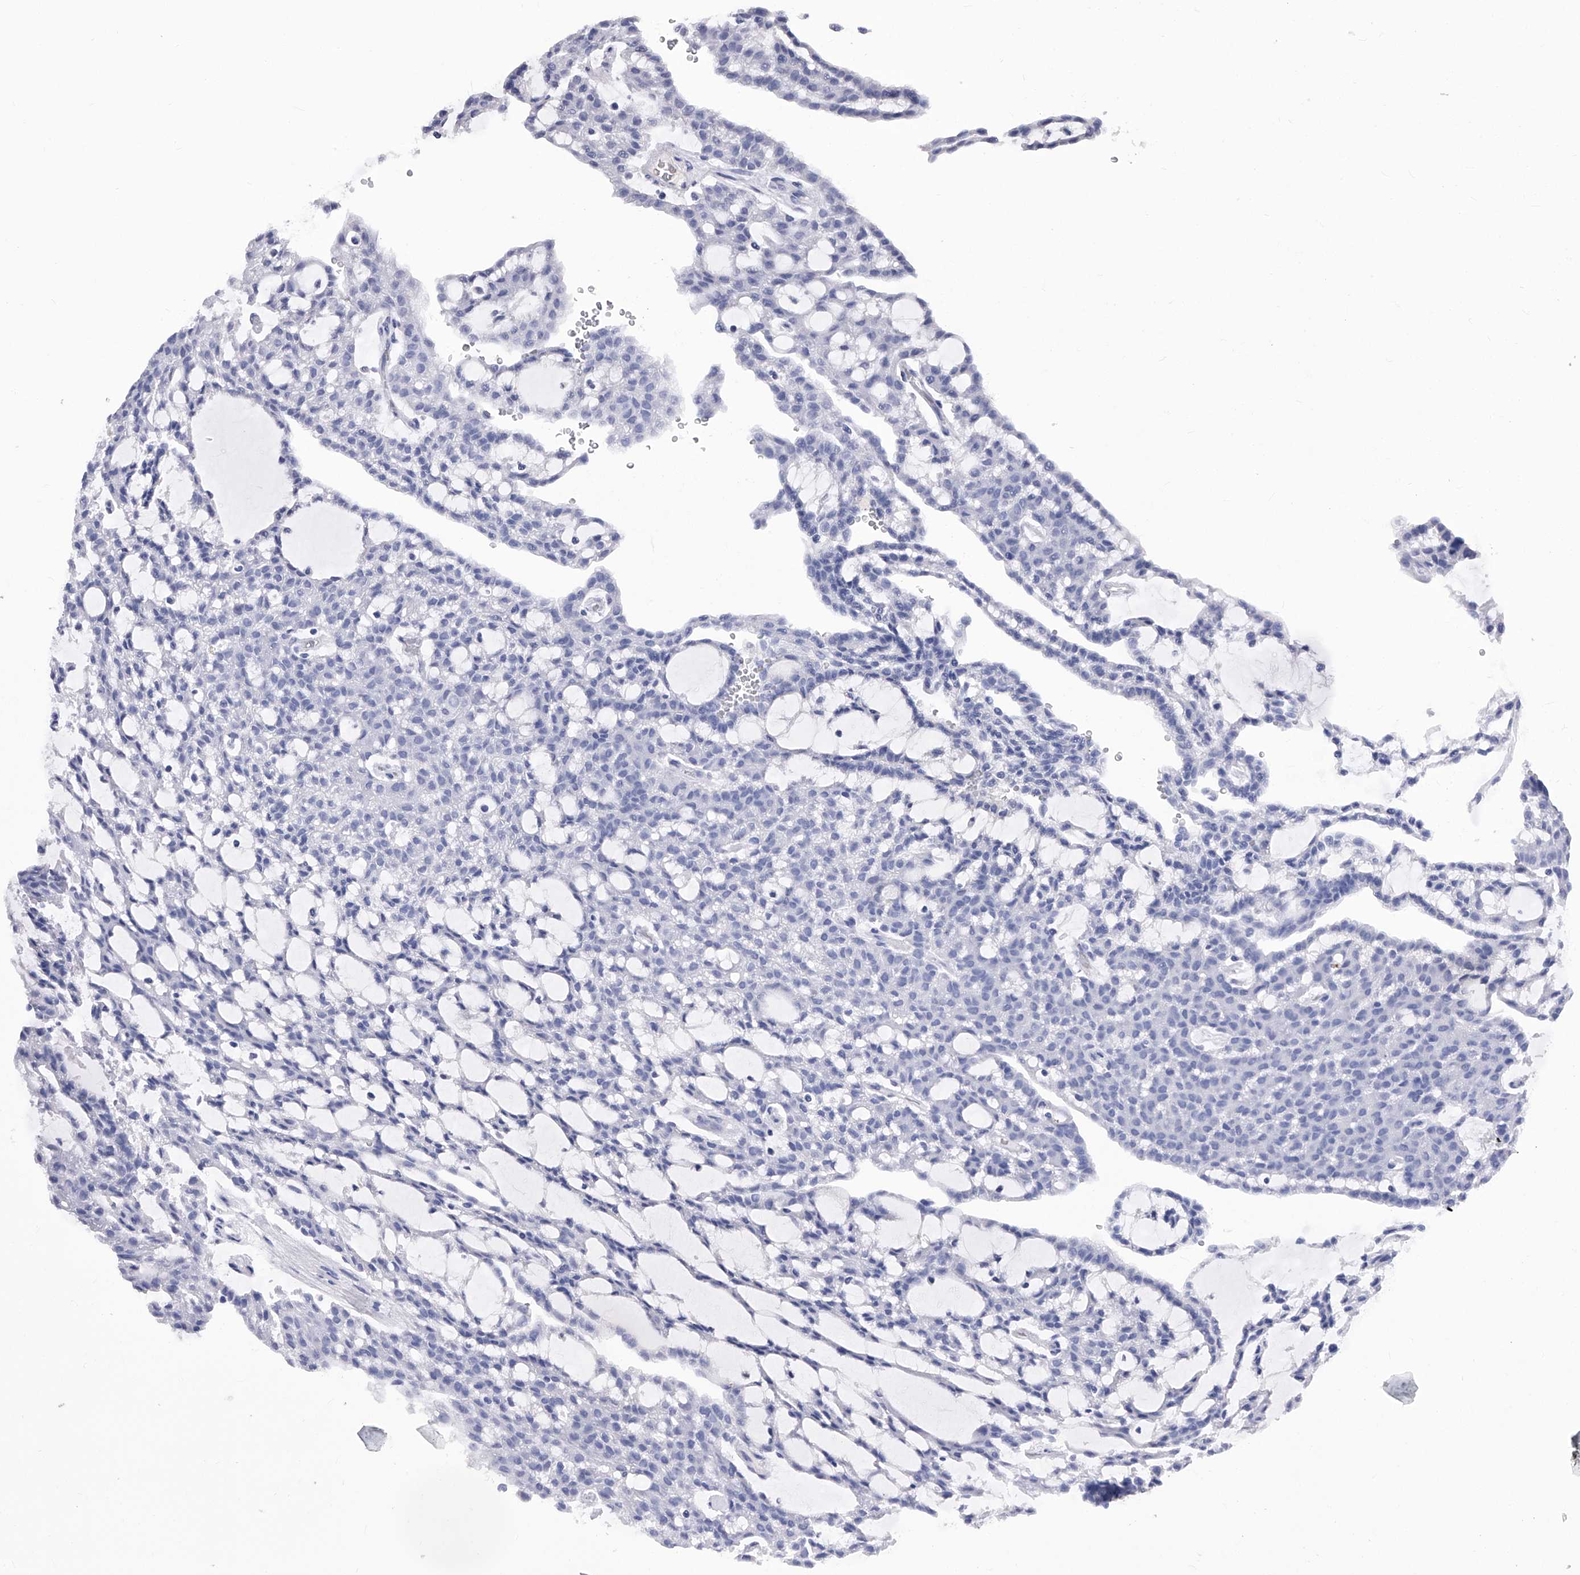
{"staining": {"intensity": "negative", "quantity": "none", "location": "none"}, "tissue": "renal cancer", "cell_type": "Tumor cells", "image_type": "cancer", "snomed": [{"axis": "morphology", "description": "Adenocarcinoma, NOS"}, {"axis": "topography", "description": "Kidney"}], "caption": "Immunohistochemistry of human renal cancer displays no staining in tumor cells.", "gene": "ID1", "patient": {"sex": "male", "age": 63}}